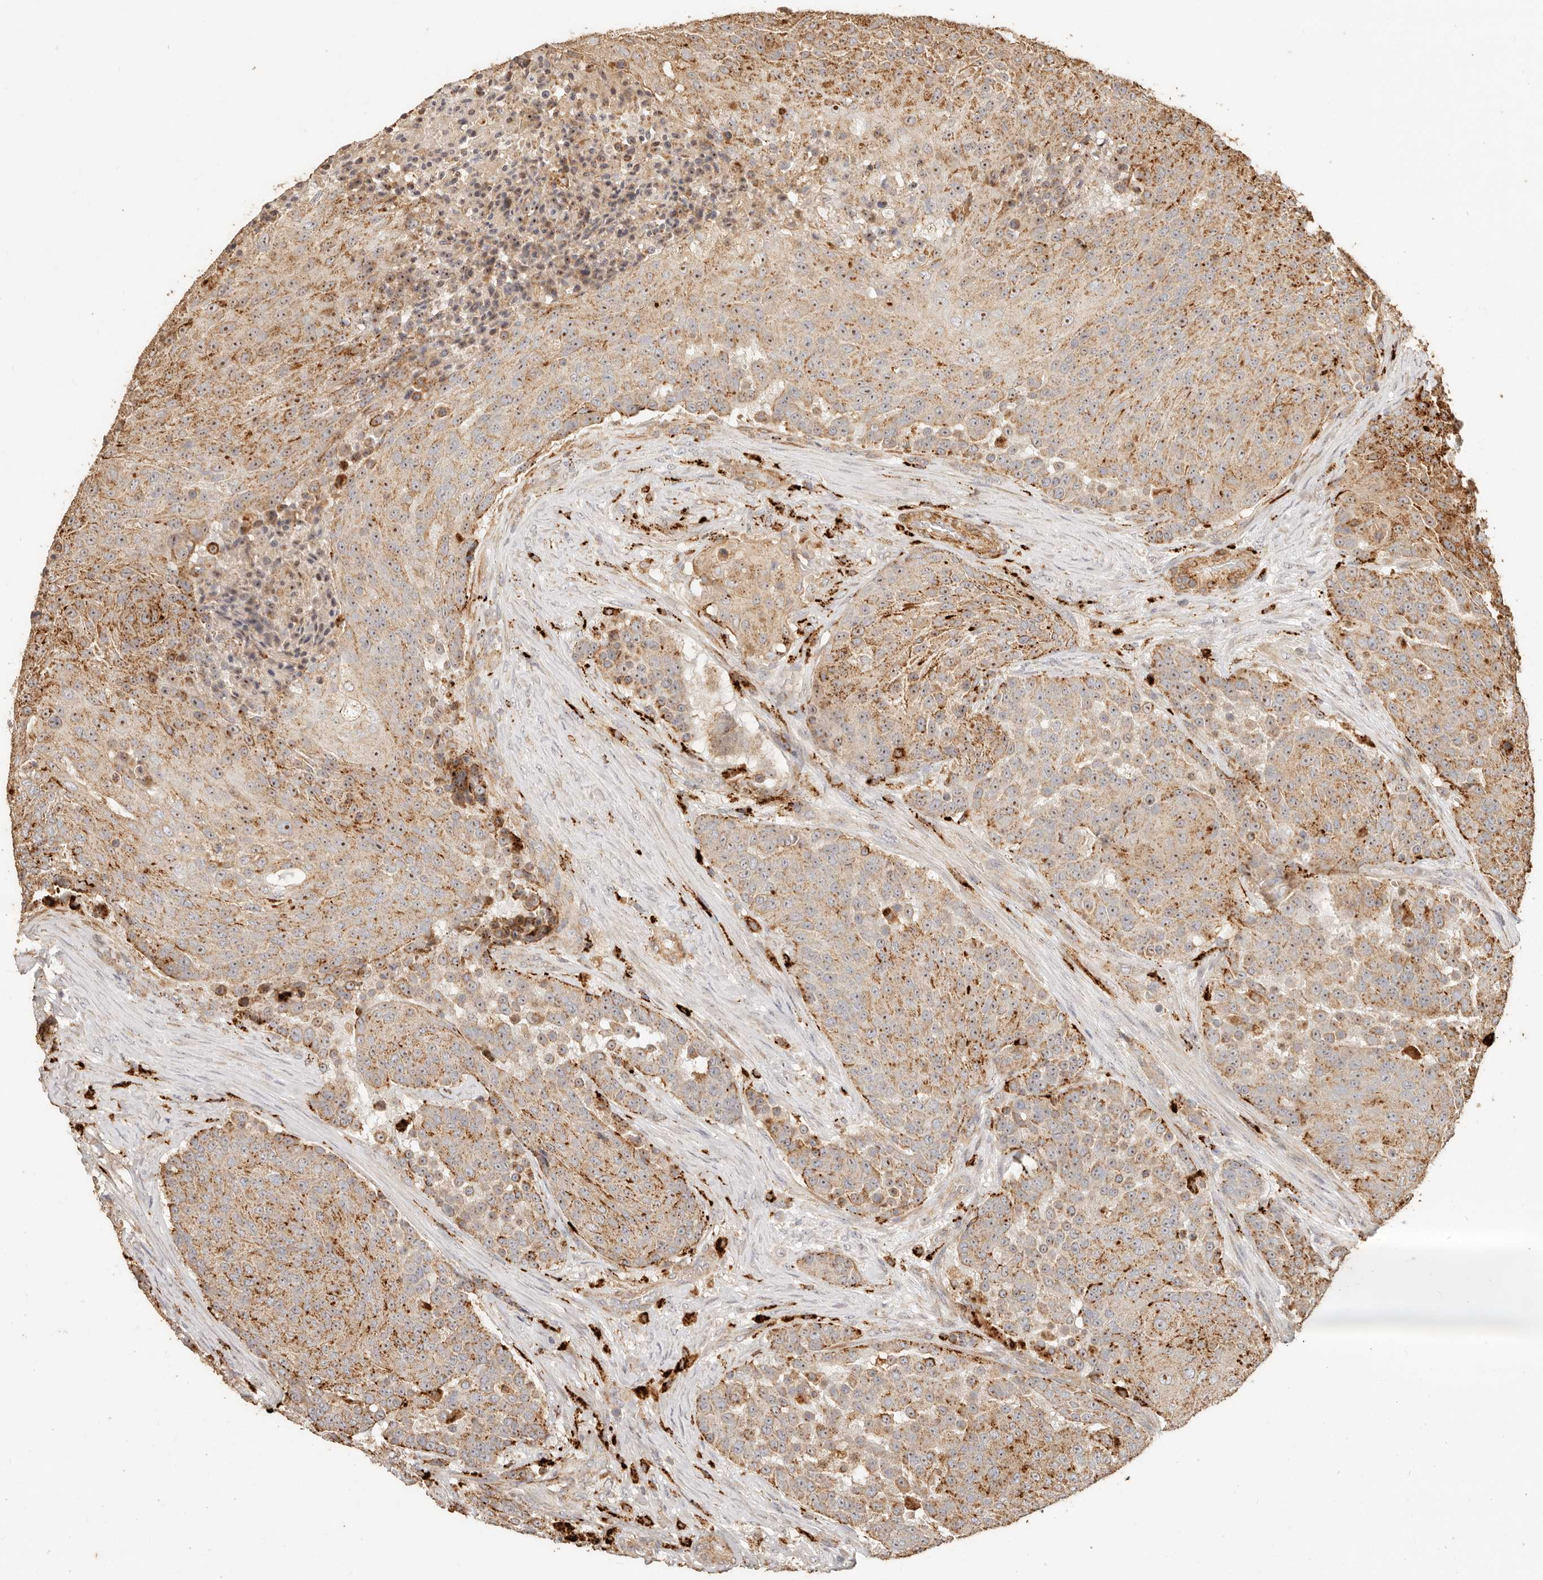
{"staining": {"intensity": "moderate", "quantity": ">75%", "location": "cytoplasmic/membranous,nuclear"}, "tissue": "urothelial cancer", "cell_type": "Tumor cells", "image_type": "cancer", "snomed": [{"axis": "morphology", "description": "Urothelial carcinoma, High grade"}, {"axis": "topography", "description": "Urinary bladder"}], "caption": "Immunohistochemistry image of neoplastic tissue: human urothelial carcinoma (high-grade) stained using IHC demonstrates medium levels of moderate protein expression localized specifically in the cytoplasmic/membranous and nuclear of tumor cells, appearing as a cytoplasmic/membranous and nuclear brown color.", "gene": "PTPN22", "patient": {"sex": "female", "age": 63}}